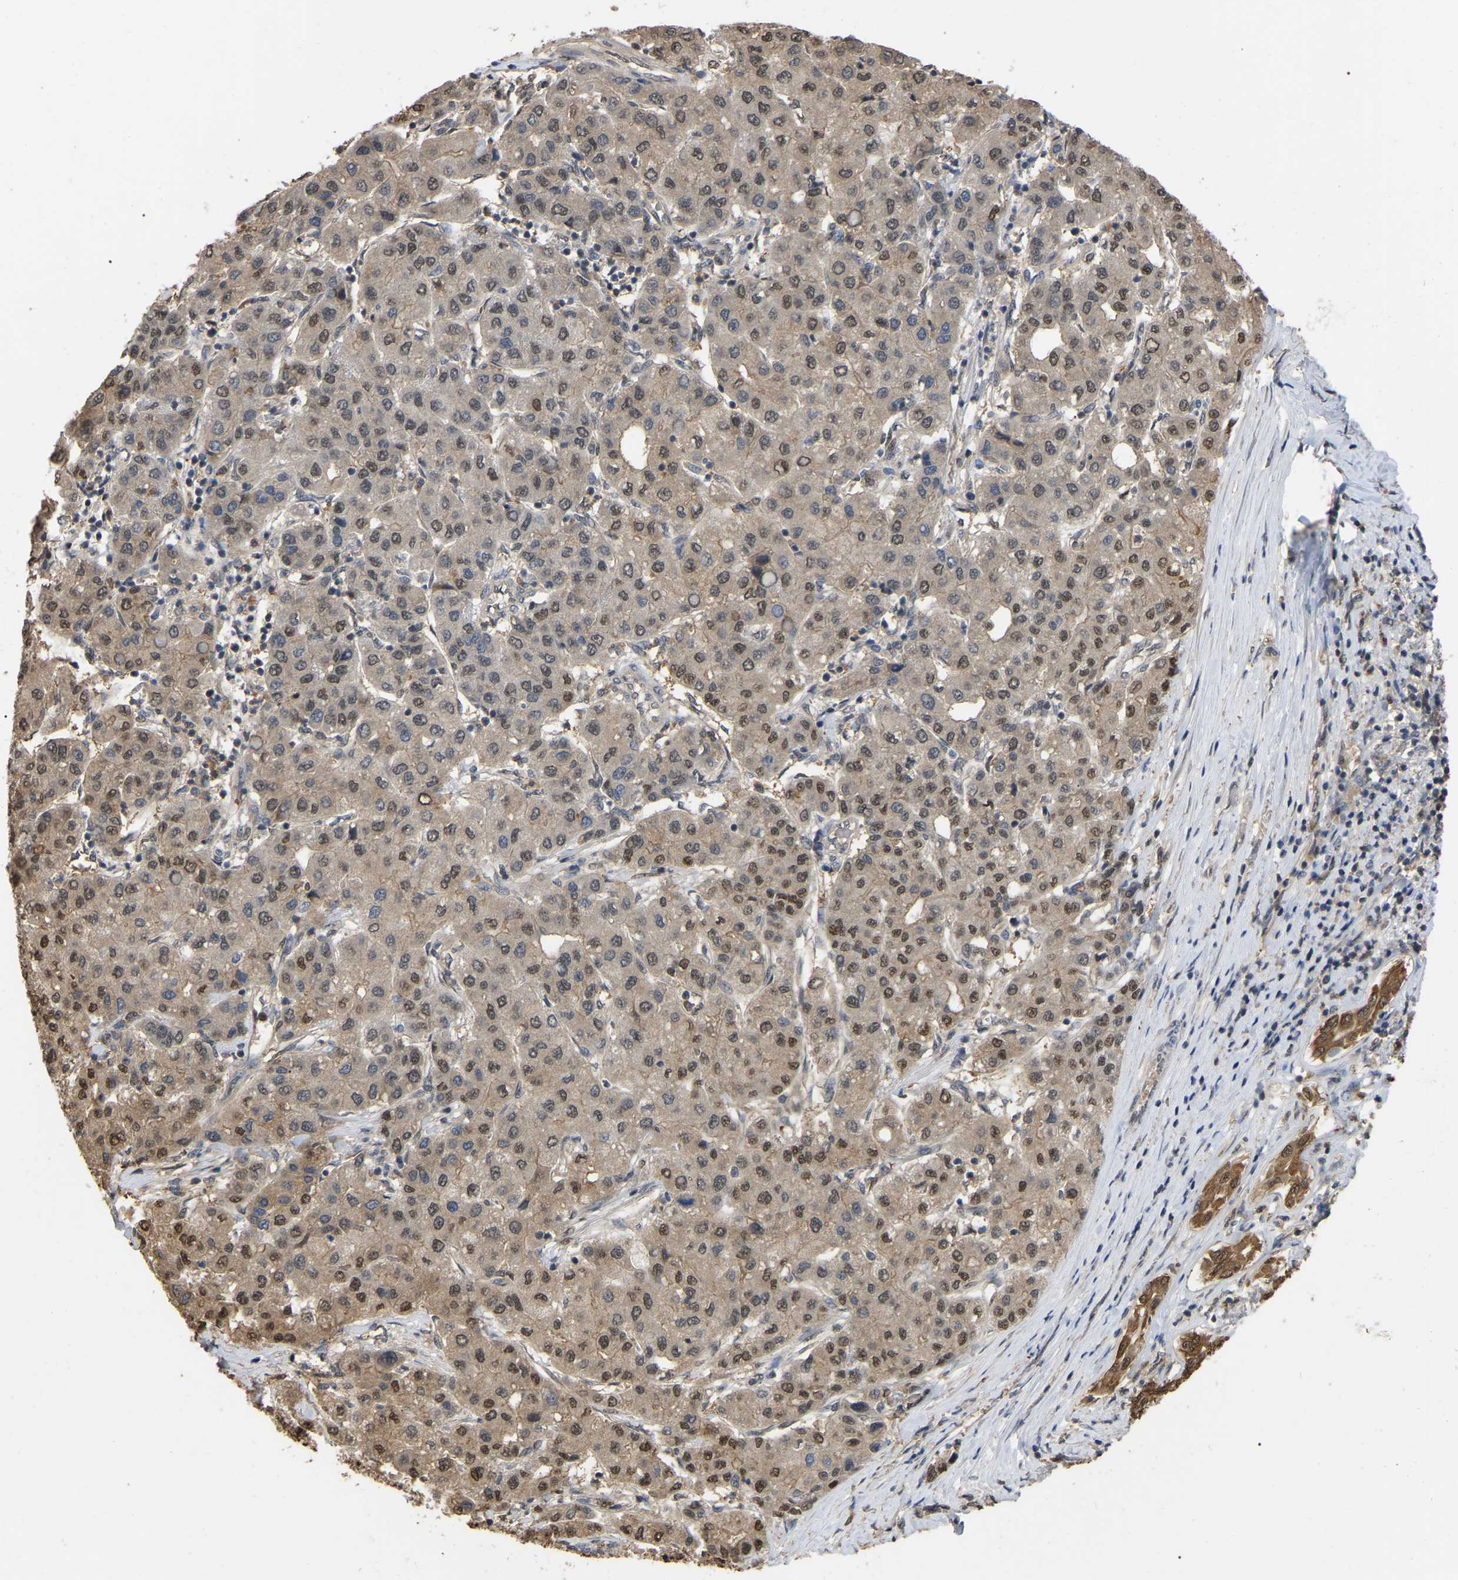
{"staining": {"intensity": "moderate", "quantity": "25%-75%", "location": "cytoplasmic/membranous,nuclear"}, "tissue": "liver cancer", "cell_type": "Tumor cells", "image_type": "cancer", "snomed": [{"axis": "morphology", "description": "Carcinoma, Hepatocellular, NOS"}, {"axis": "topography", "description": "Liver"}], "caption": "Human liver cancer stained with a protein marker demonstrates moderate staining in tumor cells.", "gene": "FAM219A", "patient": {"sex": "male", "age": 65}}